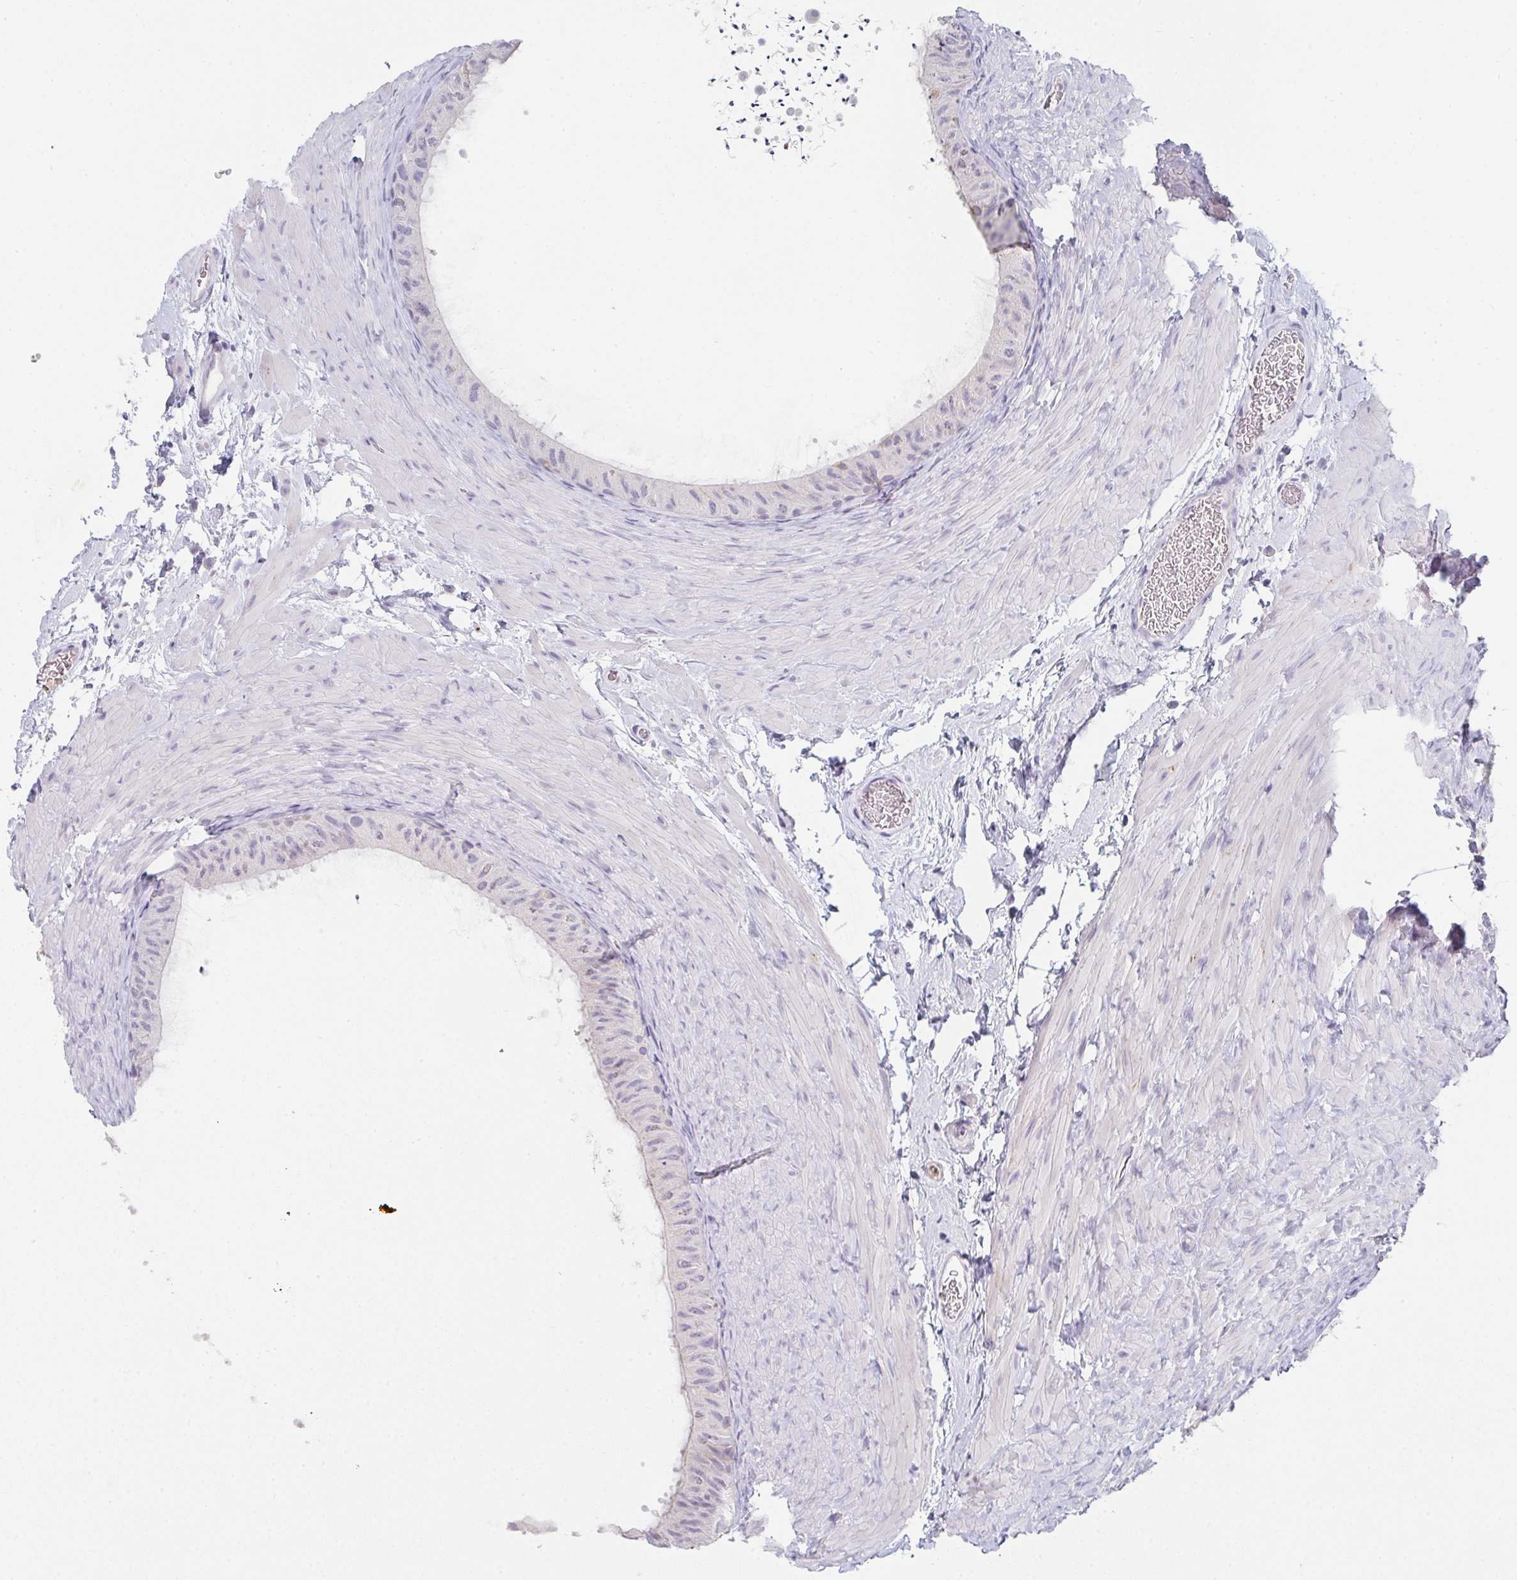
{"staining": {"intensity": "negative", "quantity": "none", "location": "none"}, "tissue": "epididymis", "cell_type": "Glandular cells", "image_type": "normal", "snomed": [{"axis": "morphology", "description": "Normal tissue, NOS"}, {"axis": "topography", "description": "Epididymis, spermatic cord, NOS"}, {"axis": "topography", "description": "Epididymis"}], "caption": "Immunohistochemistry (IHC) photomicrograph of benign epididymis: epididymis stained with DAB (3,3'-diaminobenzidine) exhibits no significant protein expression in glandular cells.", "gene": "C1QTNF8", "patient": {"sex": "male", "age": 31}}